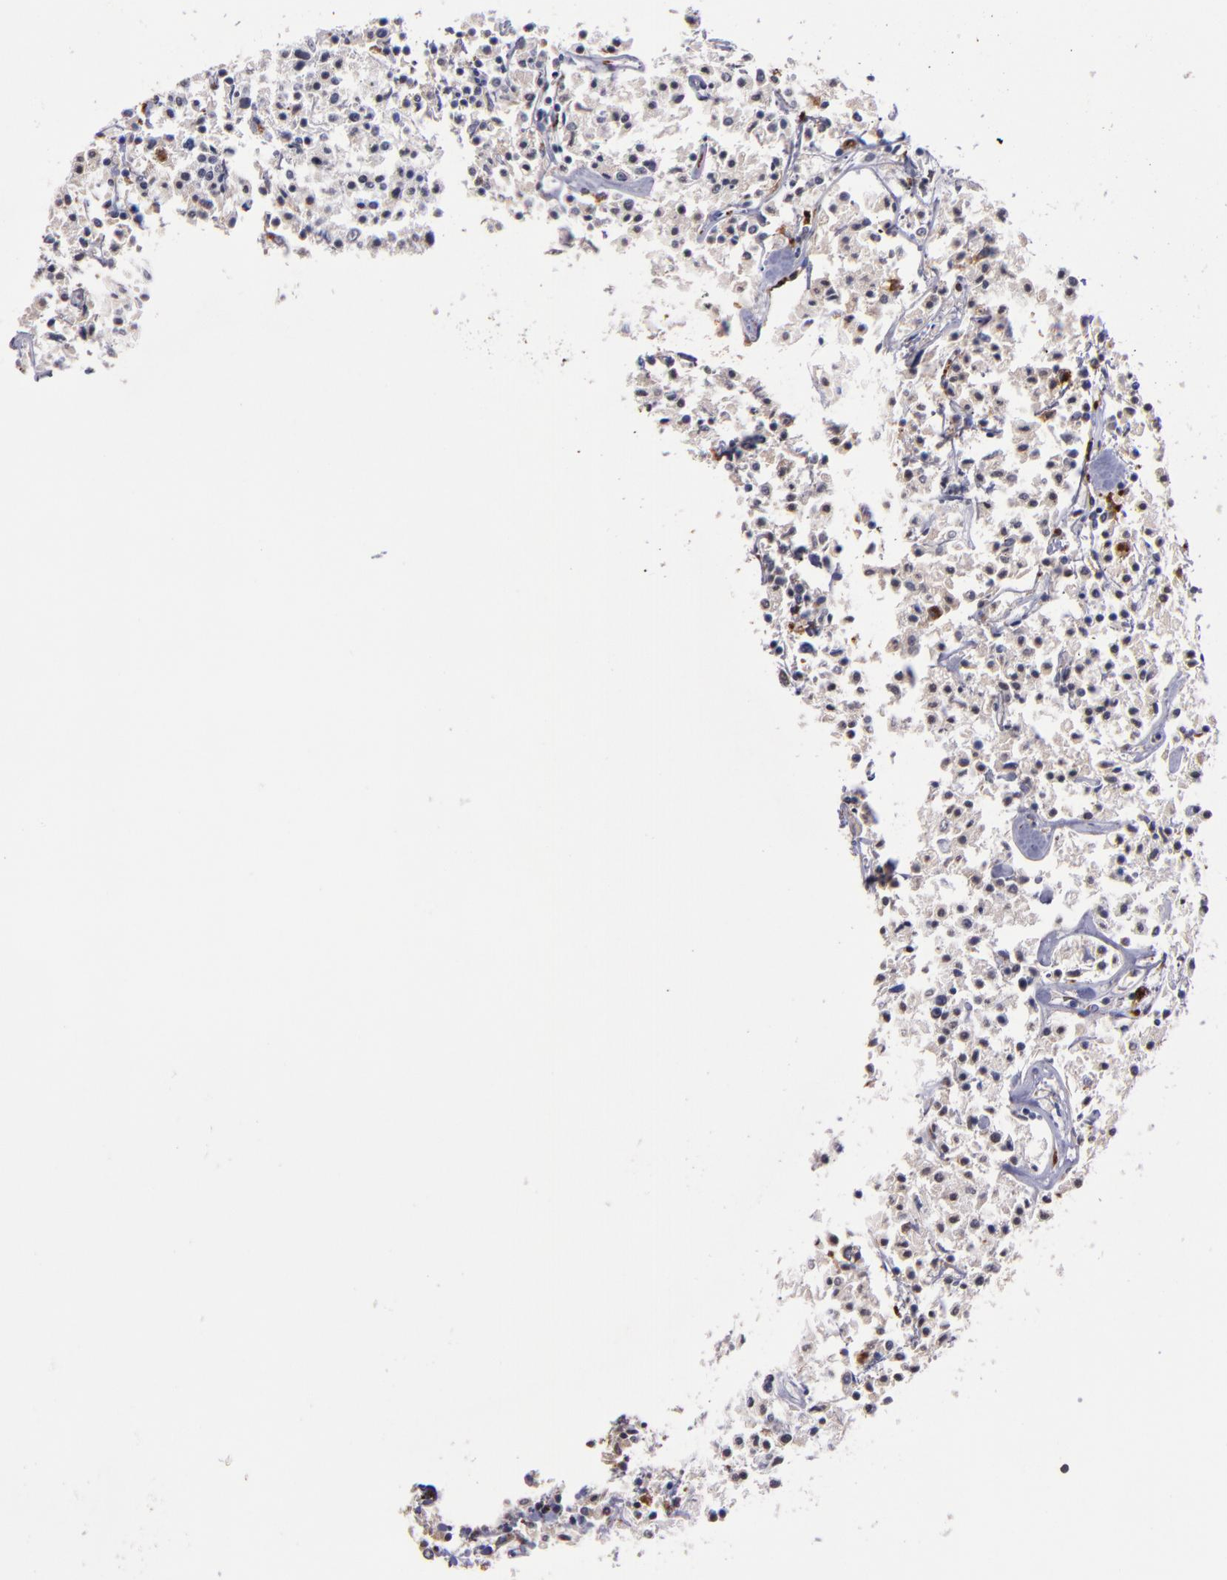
{"staining": {"intensity": "moderate", "quantity": ">75%", "location": "cytoplasmic/membranous"}, "tissue": "lymphoma", "cell_type": "Tumor cells", "image_type": "cancer", "snomed": [{"axis": "morphology", "description": "Malignant lymphoma, non-Hodgkin's type, Low grade"}, {"axis": "topography", "description": "Small intestine"}], "caption": "A high-resolution image shows immunohistochemistry staining of lymphoma, which shows moderate cytoplasmic/membranous positivity in approximately >75% of tumor cells.", "gene": "CTSS", "patient": {"sex": "female", "age": 59}}